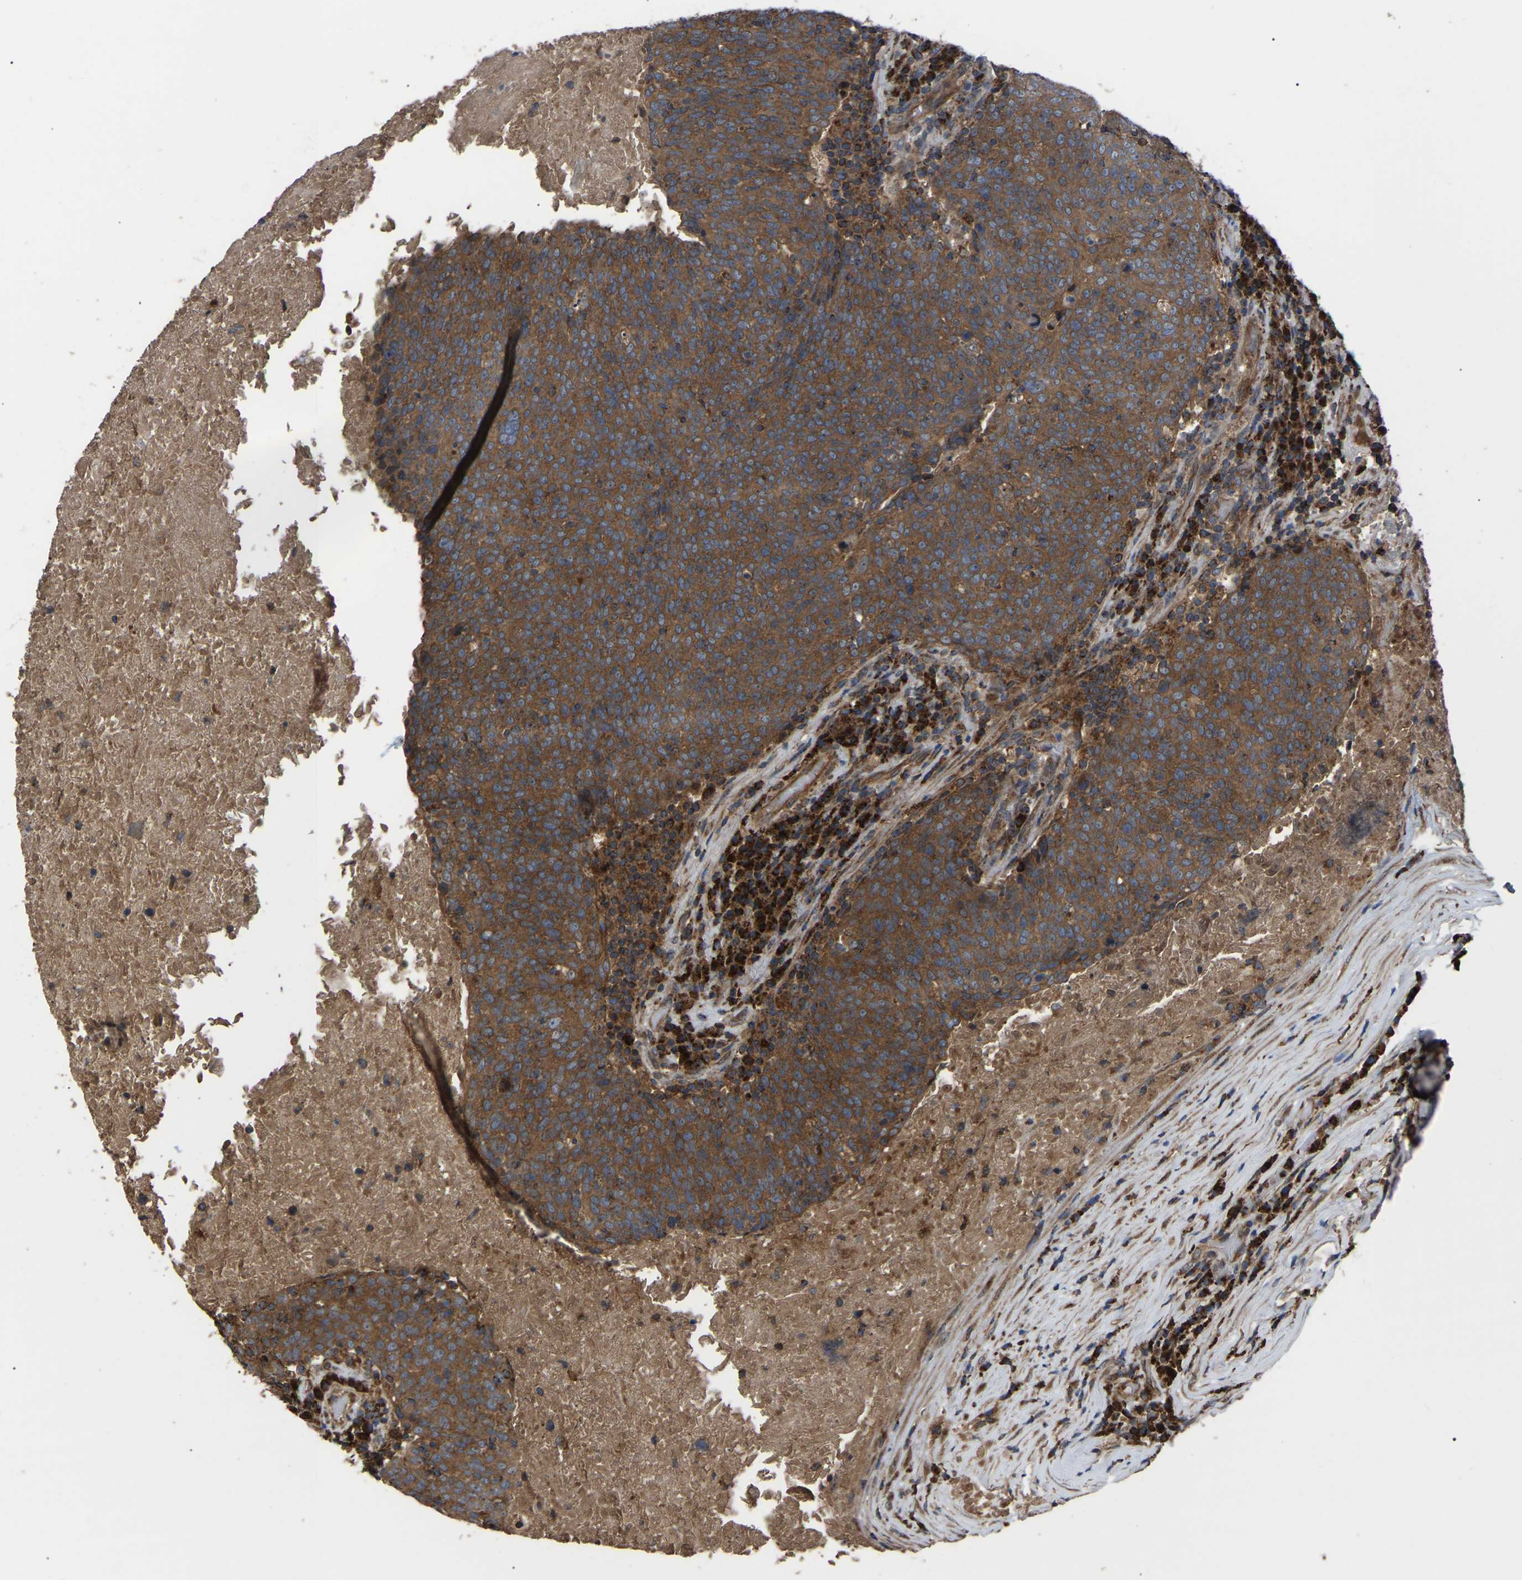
{"staining": {"intensity": "moderate", "quantity": ">75%", "location": "cytoplasmic/membranous"}, "tissue": "head and neck cancer", "cell_type": "Tumor cells", "image_type": "cancer", "snomed": [{"axis": "morphology", "description": "Squamous cell carcinoma, NOS"}, {"axis": "morphology", "description": "Squamous cell carcinoma, metastatic, NOS"}, {"axis": "topography", "description": "Lymph node"}, {"axis": "topography", "description": "Head-Neck"}], "caption": "A brown stain labels moderate cytoplasmic/membranous expression of a protein in human head and neck cancer (metastatic squamous cell carcinoma) tumor cells.", "gene": "GCC1", "patient": {"sex": "male", "age": 62}}